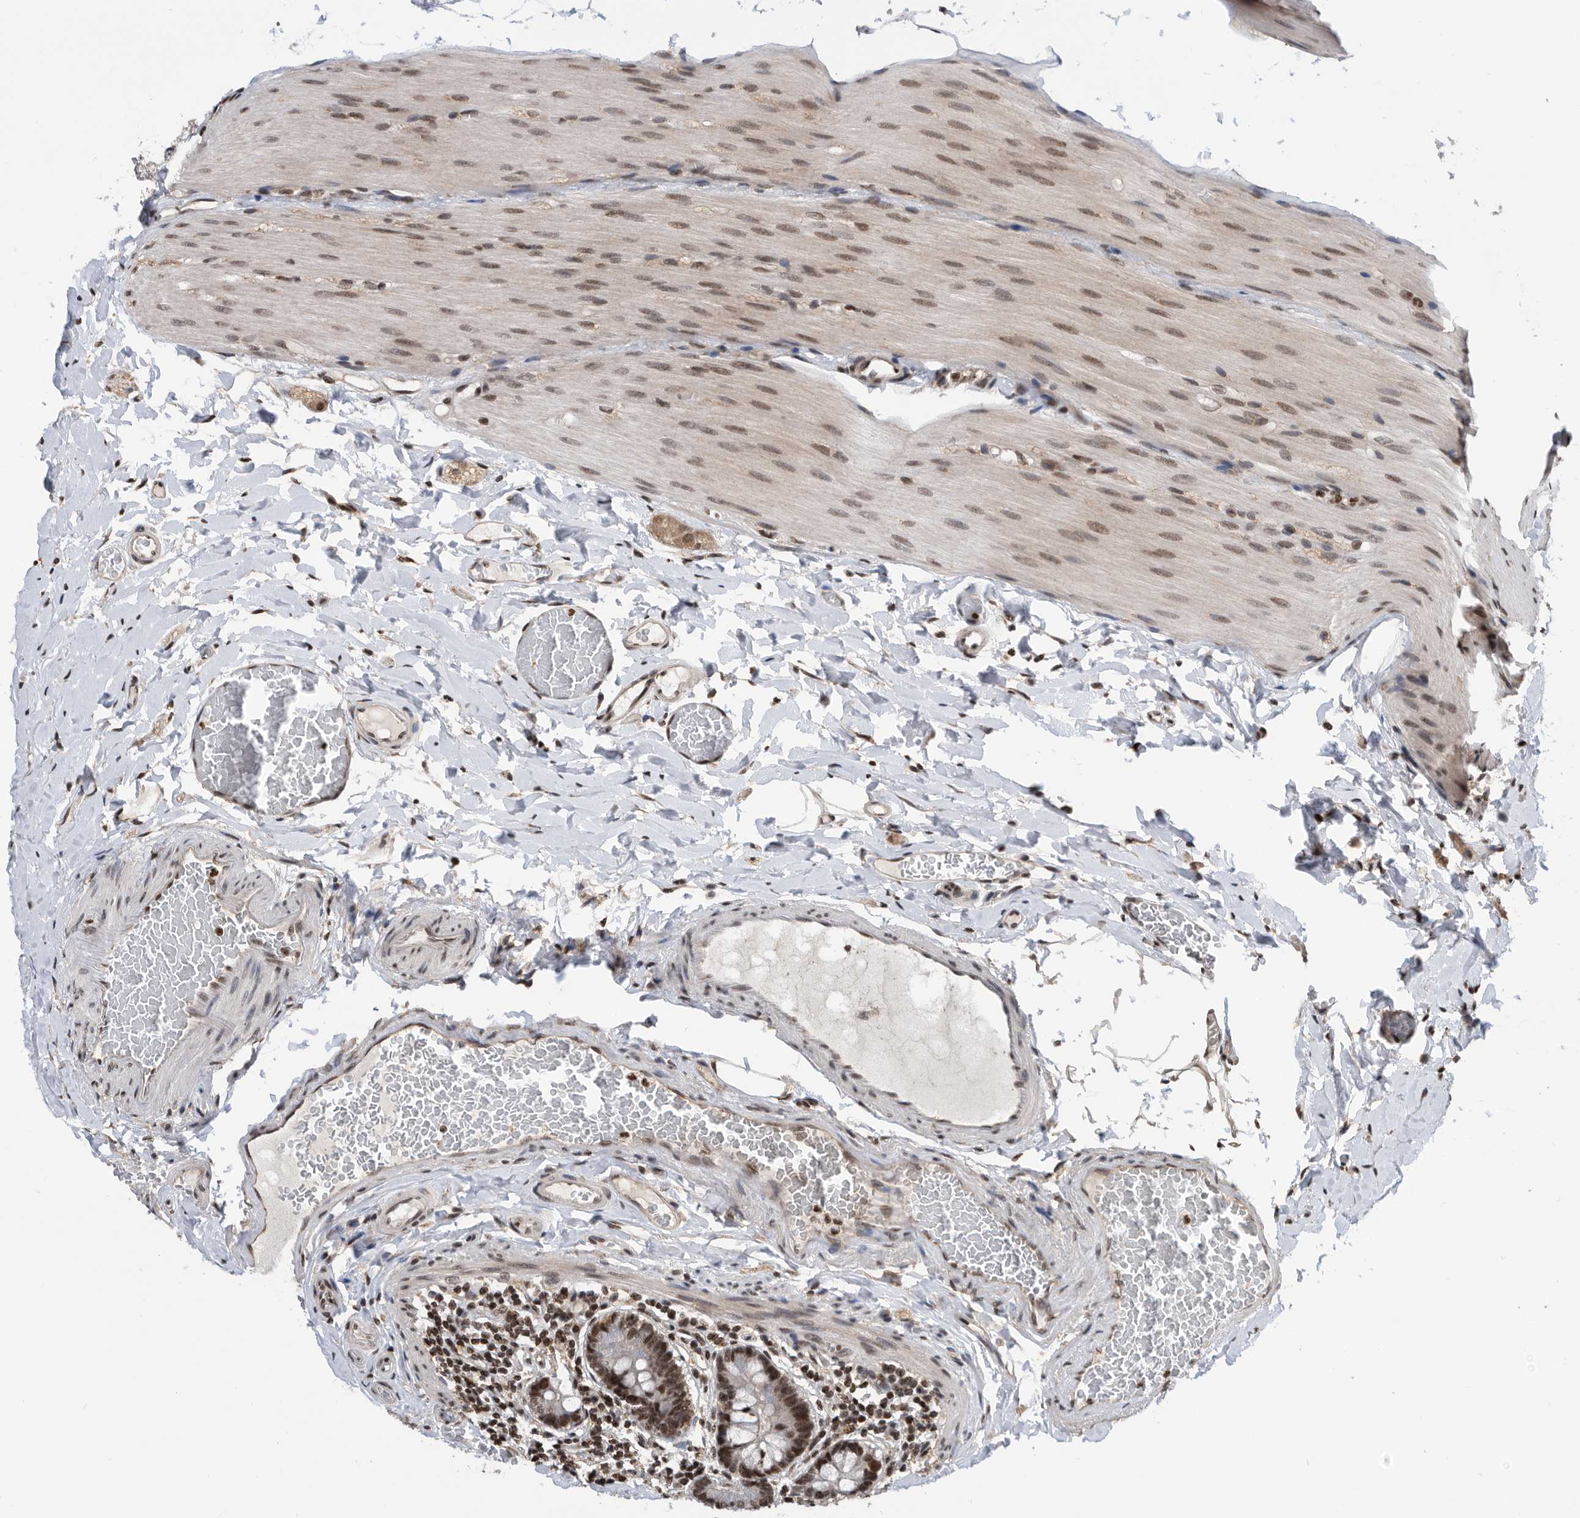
{"staining": {"intensity": "moderate", "quantity": ">75%", "location": "nuclear"}, "tissue": "small intestine", "cell_type": "Glandular cells", "image_type": "normal", "snomed": [{"axis": "morphology", "description": "Normal tissue, NOS"}, {"axis": "topography", "description": "Small intestine"}], "caption": "A brown stain shows moderate nuclear staining of a protein in glandular cells of benign small intestine. The protein is stained brown, and the nuclei are stained in blue (DAB IHC with brightfield microscopy, high magnification).", "gene": "SNRNP48", "patient": {"sex": "male", "age": 41}}